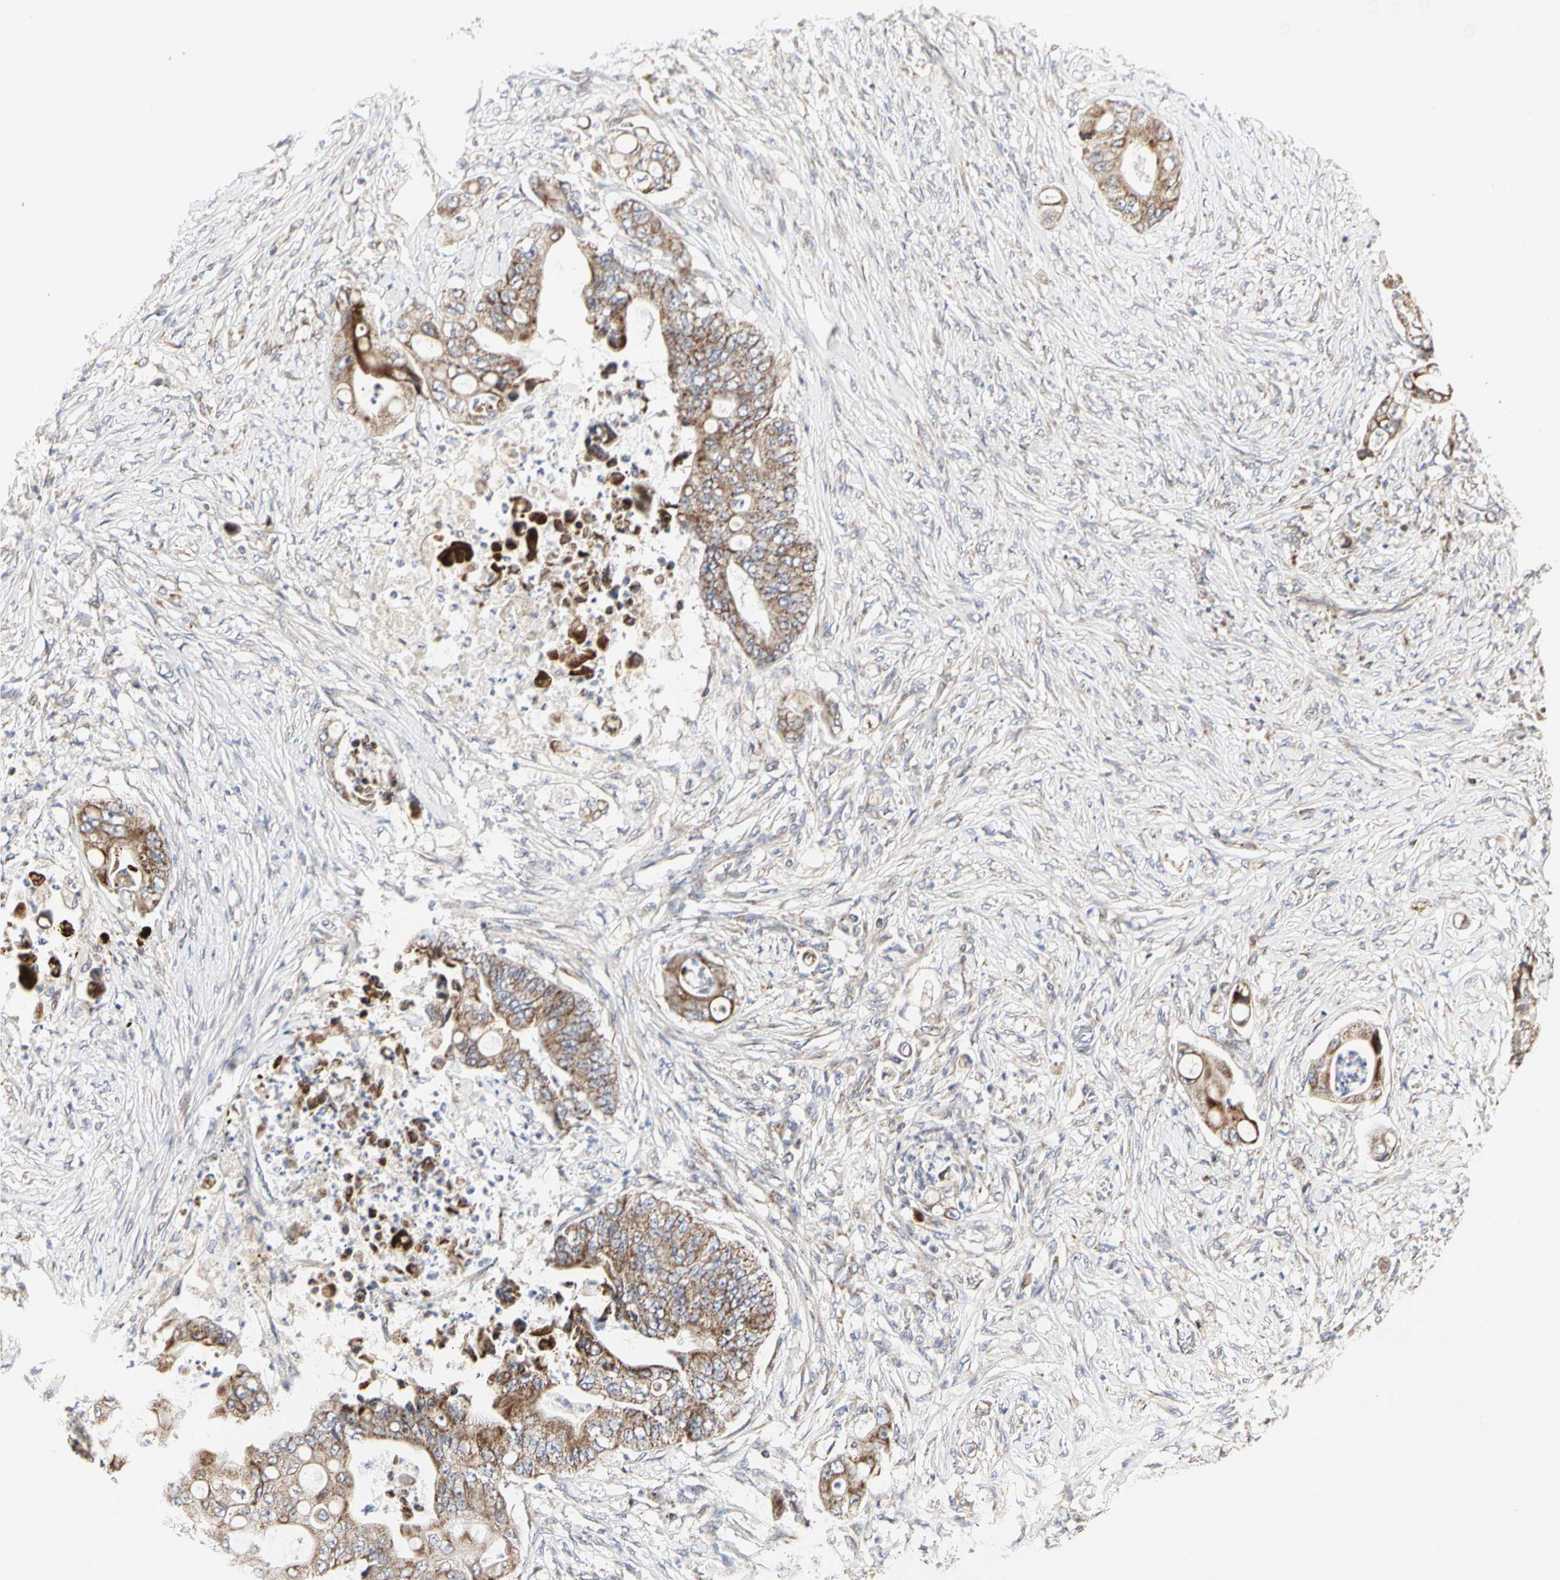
{"staining": {"intensity": "strong", "quantity": ">75%", "location": "cytoplasmic/membranous"}, "tissue": "stomach cancer", "cell_type": "Tumor cells", "image_type": "cancer", "snomed": [{"axis": "morphology", "description": "Adenocarcinoma, NOS"}, {"axis": "topography", "description": "Stomach"}], "caption": "IHC of adenocarcinoma (stomach) displays high levels of strong cytoplasmic/membranous staining in approximately >75% of tumor cells. The staining is performed using DAB brown chromogen to label protein expression. The nuclei are counter-stained blue using hematoxylin.", "gene": "TSKU", "patient": {"sex": "female", "age": 73}}